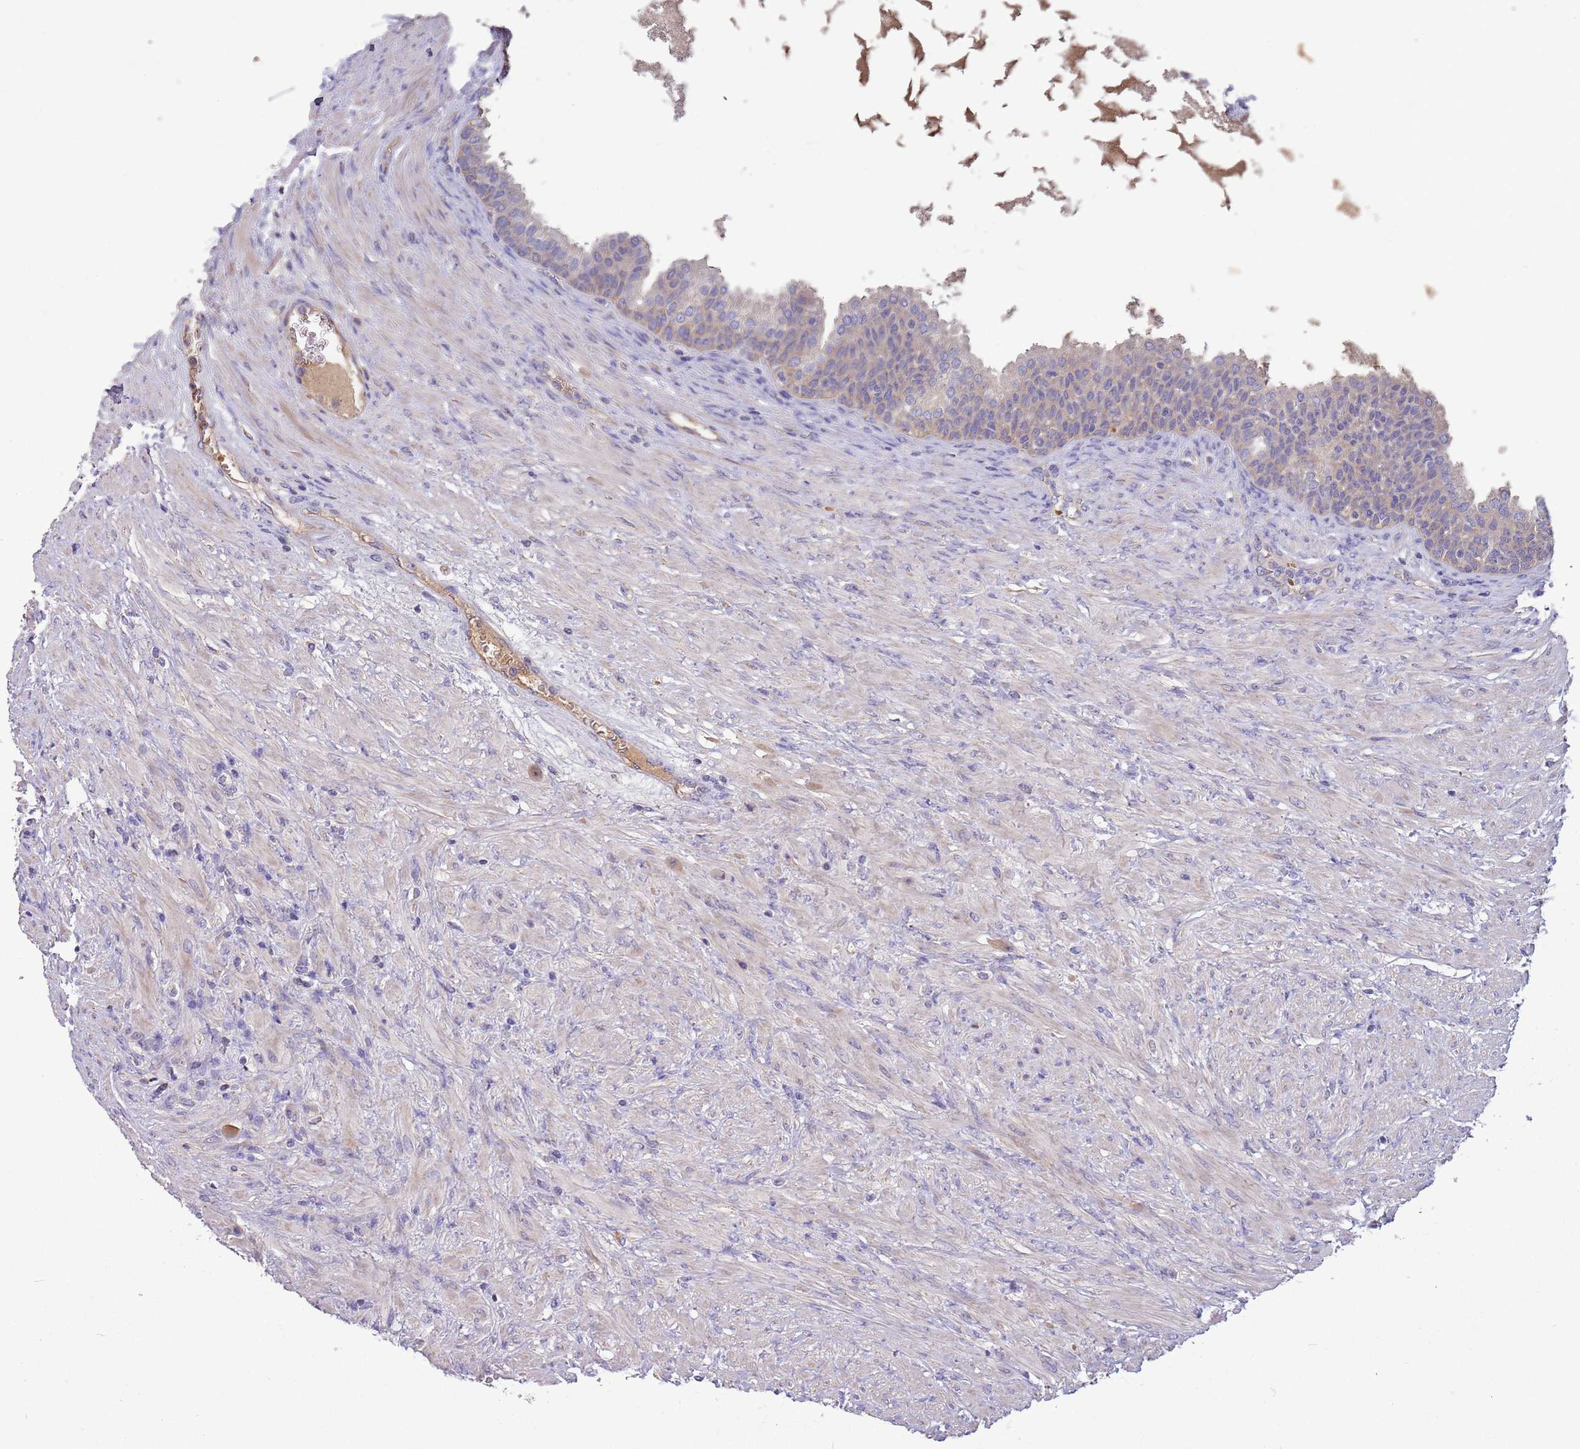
{"staining": {"intensity": "weak", "quantity": "25%-75%", "location": "cytoplasmic/membranous"}, "tissue": "prostate", "cell_type": "Glandular cells", "image_type": "normal", "snomed": [{"axis": "morphology", "description": "Normal tissue, NOS"}, {"axis": "topography", "description": "Prostate"}], "caption": "DAB immunohistochemical staining of normal human prostate displays weak cytoplasmic/membranous protein positivity in about 25%-75% of glandular cells.", "gene": "TRMO", "patient": {"sex": "male", "age": 76}}